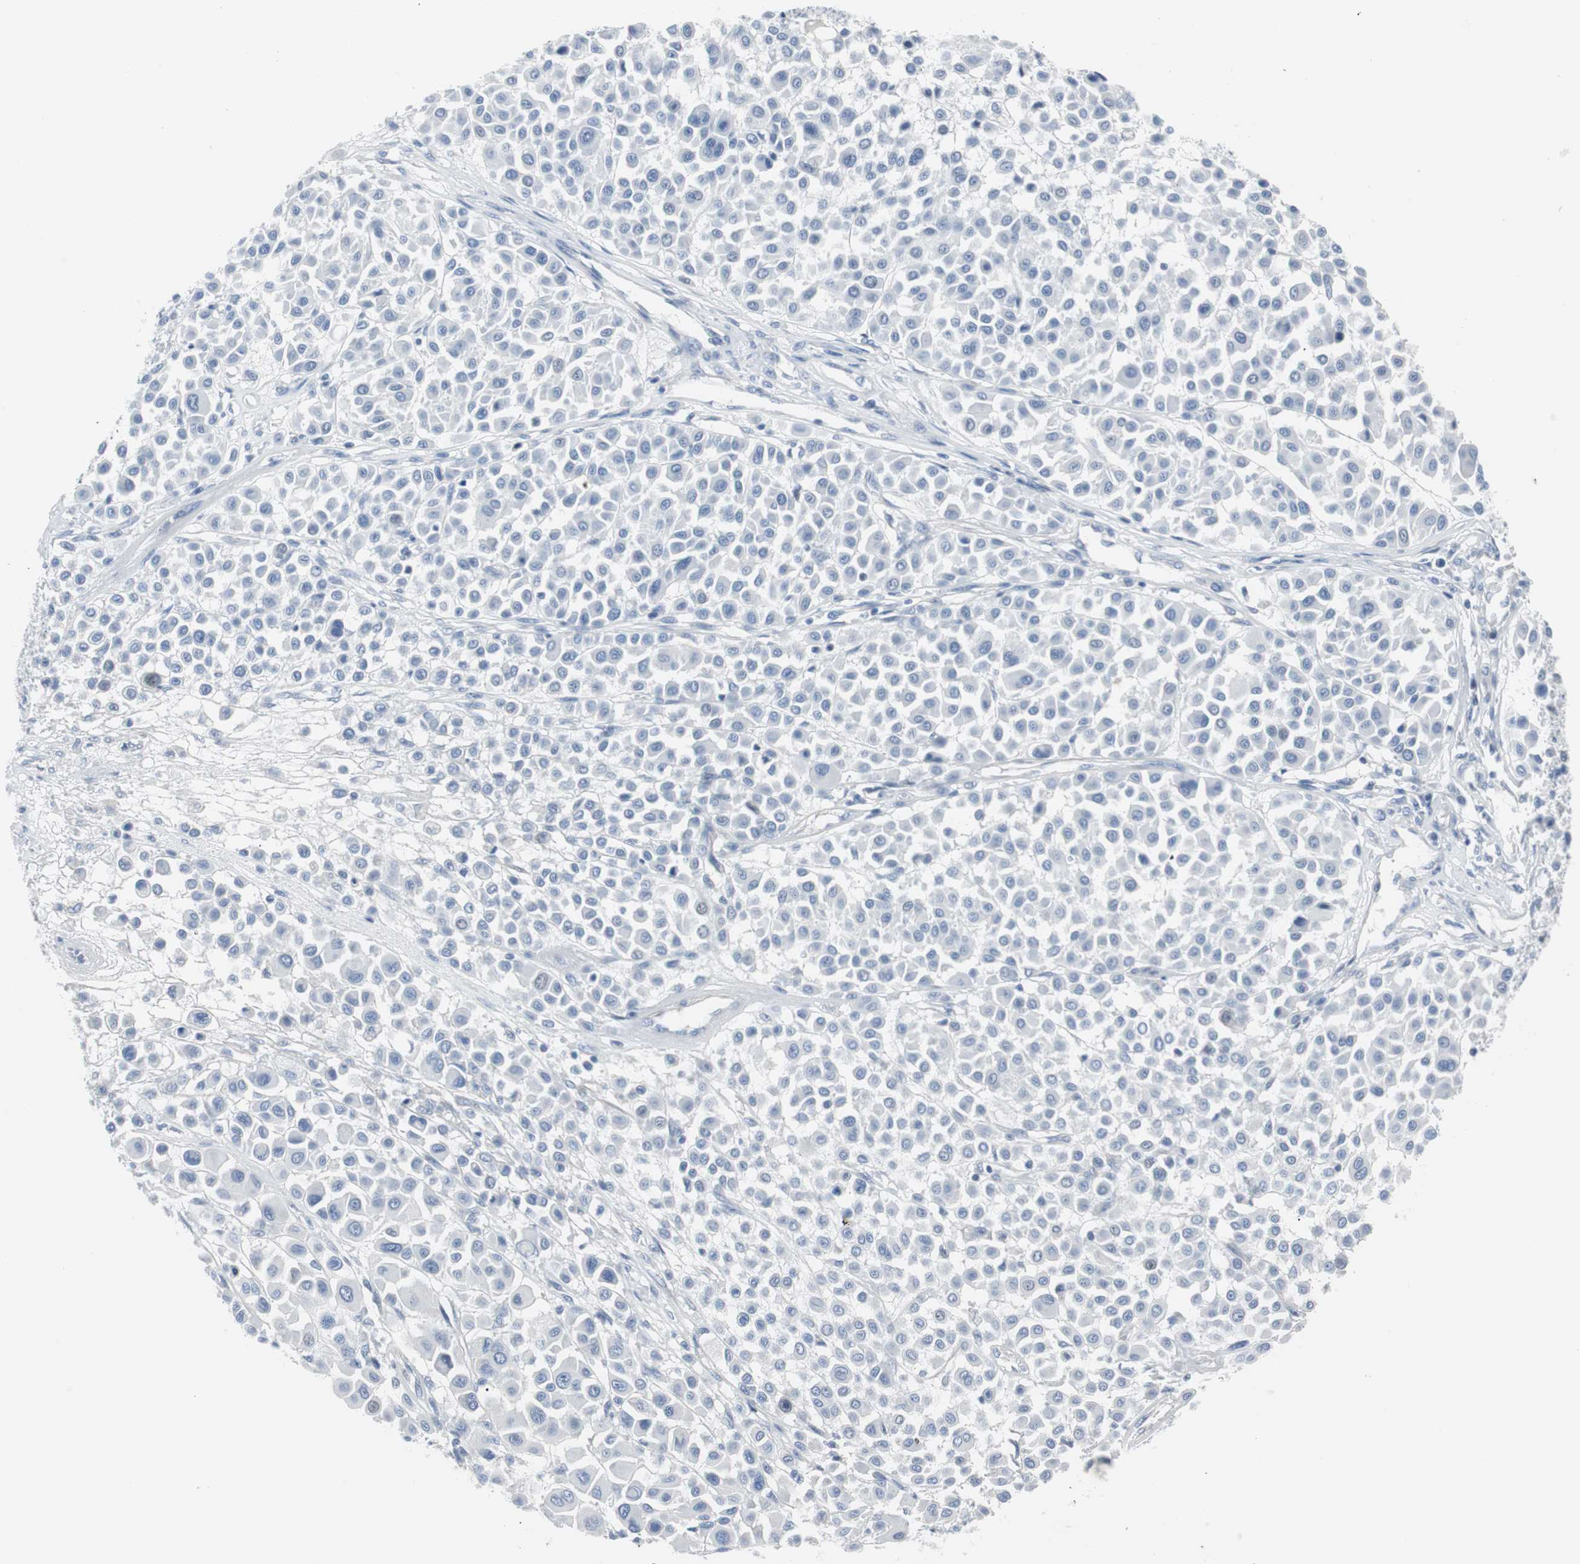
{"staining": {"intensity": "negative", "quantity": "none", "location": "none"}, "tissue": "melanoma", "cell_type": "Tumor cells", "image_type": "cancer", "snomed": [{"axis": "morphology", "description": "Malignant melanoma, Metastatic site"}, {"axis": "topography", "description": "Soft tissue"}], "caption": "Malignant melanoma (metastatic site) was stained to show a protein in brown. There is no significant staining in tumor cells.", "gene": "RASA1", "patient": {"sex": "male", "age": 41}}